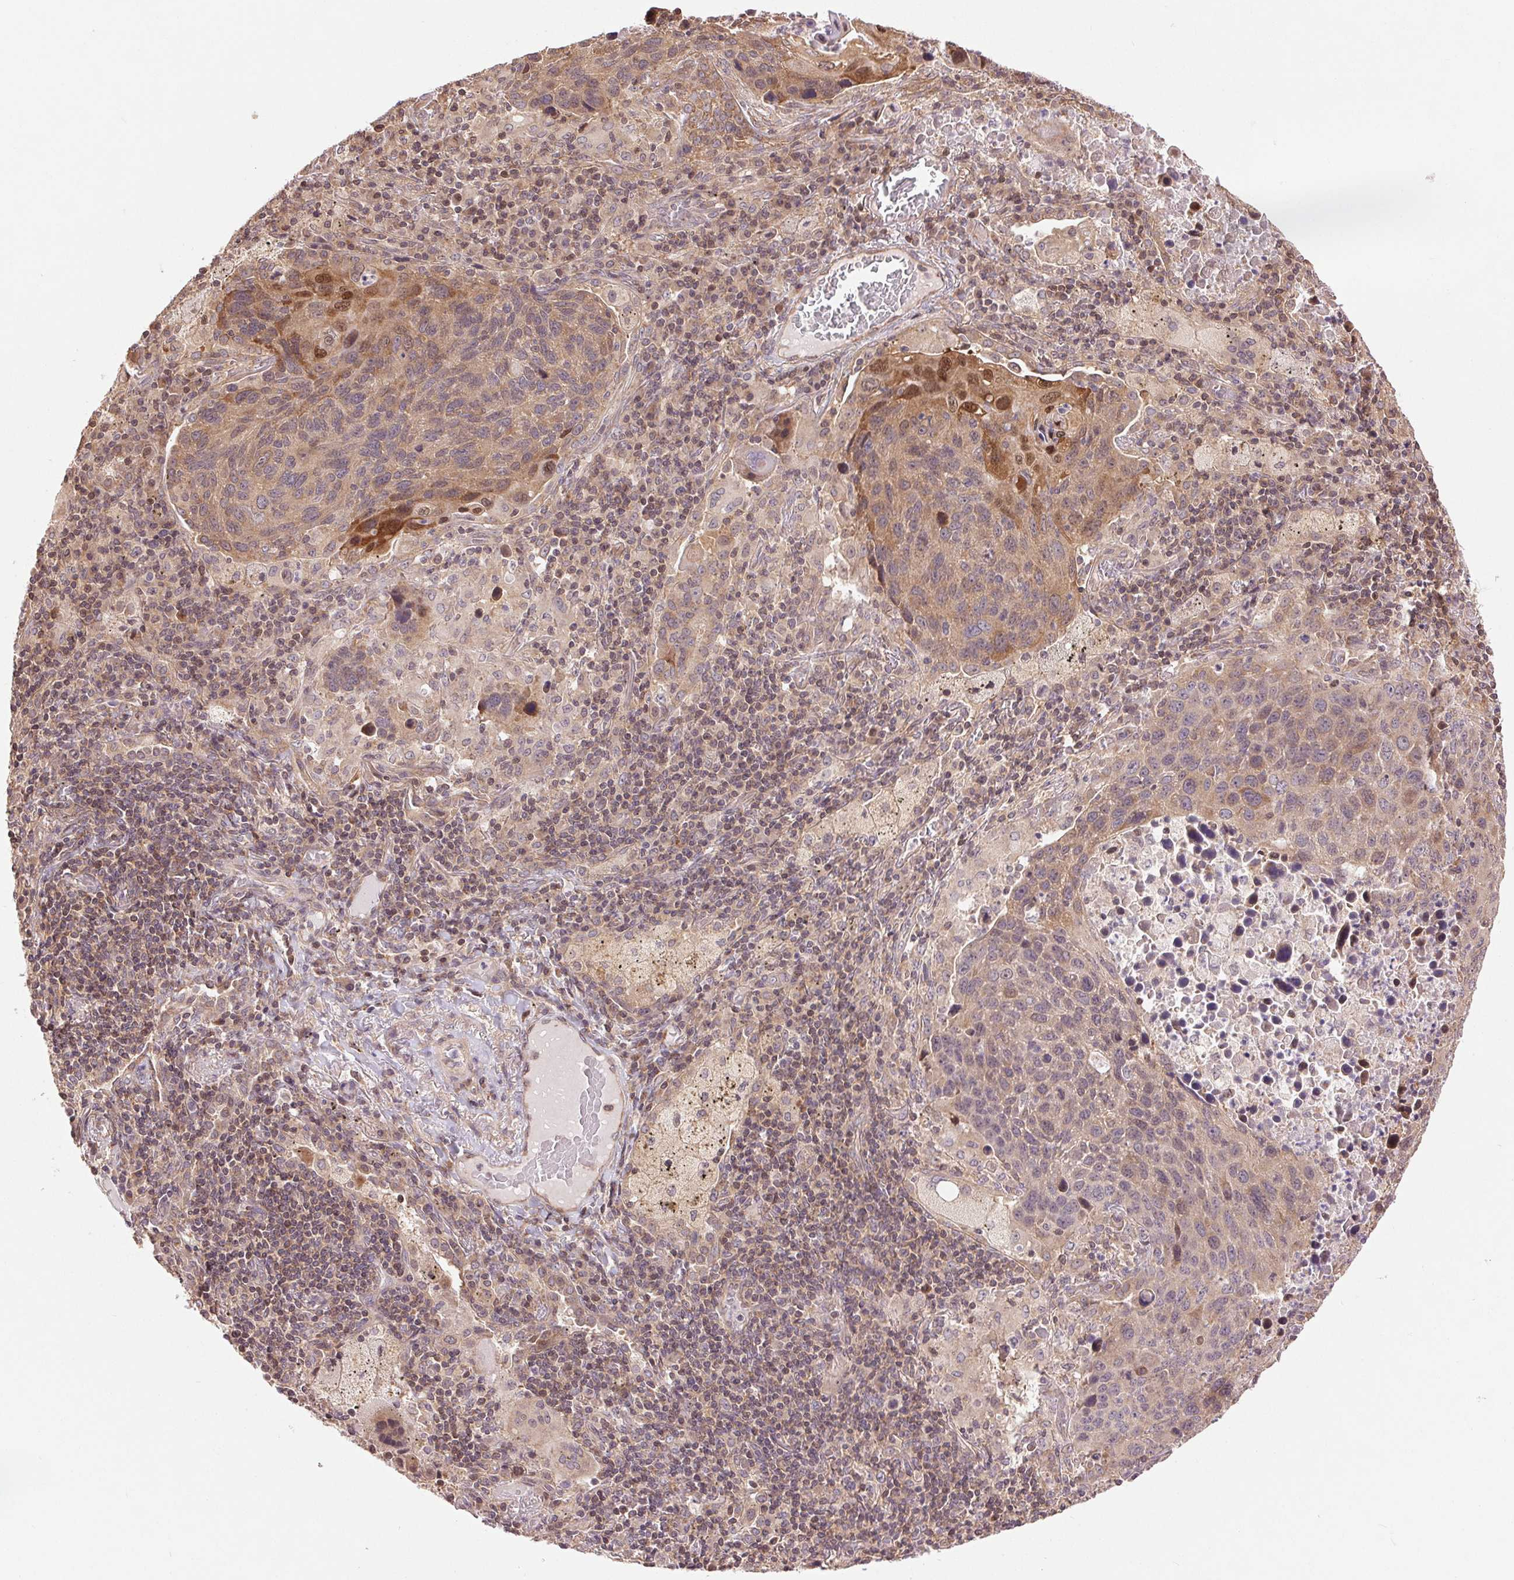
{"staining": {"intensity": "moderate", "quantity": "25%-75%", "location": "cytoplasmic/membranous,nuclear"}, "tissue": "lung cancer", "cell_type": "Tumor cells", "image_type": "cancer", "snomed": [{"axis": "morphology", "description": "Squamous cell carcinoma, NOS"}, {"axis": "topography", "description": "Lung"}], "caption": "Moderate cytoplasmic/membranous and nuclear expression is appreciated in approximately 25%-75% of tumor cells in lung cancer (squamous cell carcinoma). The staining was performed using DAB, with brown indicating positive protein expression. Nuclei are stained blue with hematoxylin.", "gene": "BTF3L4", "patient": {"sex": "male", "age": 68}}